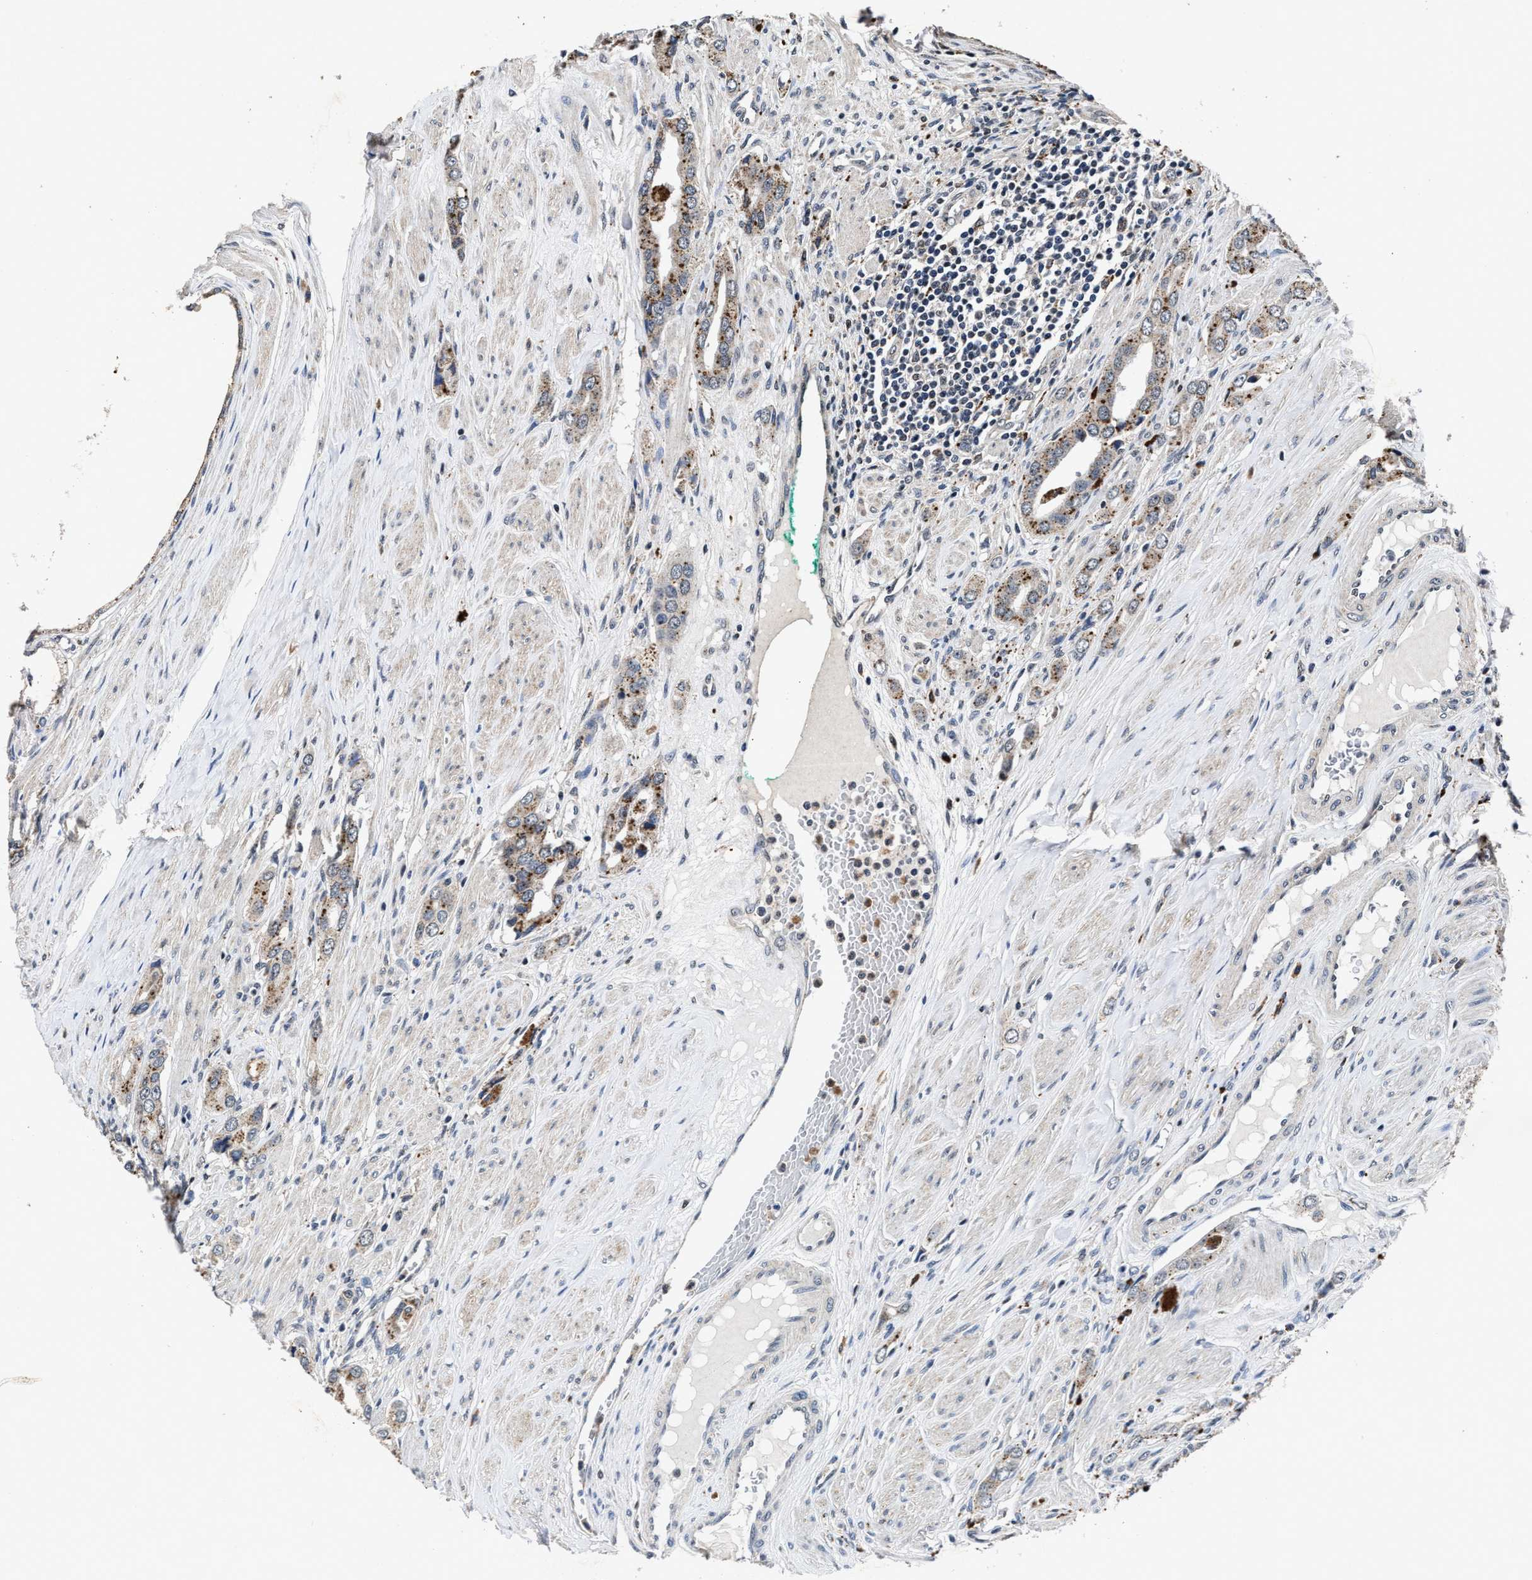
{"staining": {"intensity": "weak", "quantity": ">75%", "location": "cytoplasmic/membranous"}, "tissue": "prostate cancer", "cell_type": "Tumor cells", "image_type": "cancer", "snomed": [{"axis": "morphology", "description": "Adenocarcinoma, High grade"}, {"axis": "topography", "description": "Prostate"}], "caption": "Immunohistochemical staining of human high-grade adenocarcinoma (prostate) reveals weak cytoplasmic/membranous protein positivity in approximately >75% of tumor cells. (brown staining indicates protein expression, while blue staining denotes nuclei).", "gene": "ACOX1", "patient": {"sex": "male", "age": 52}}